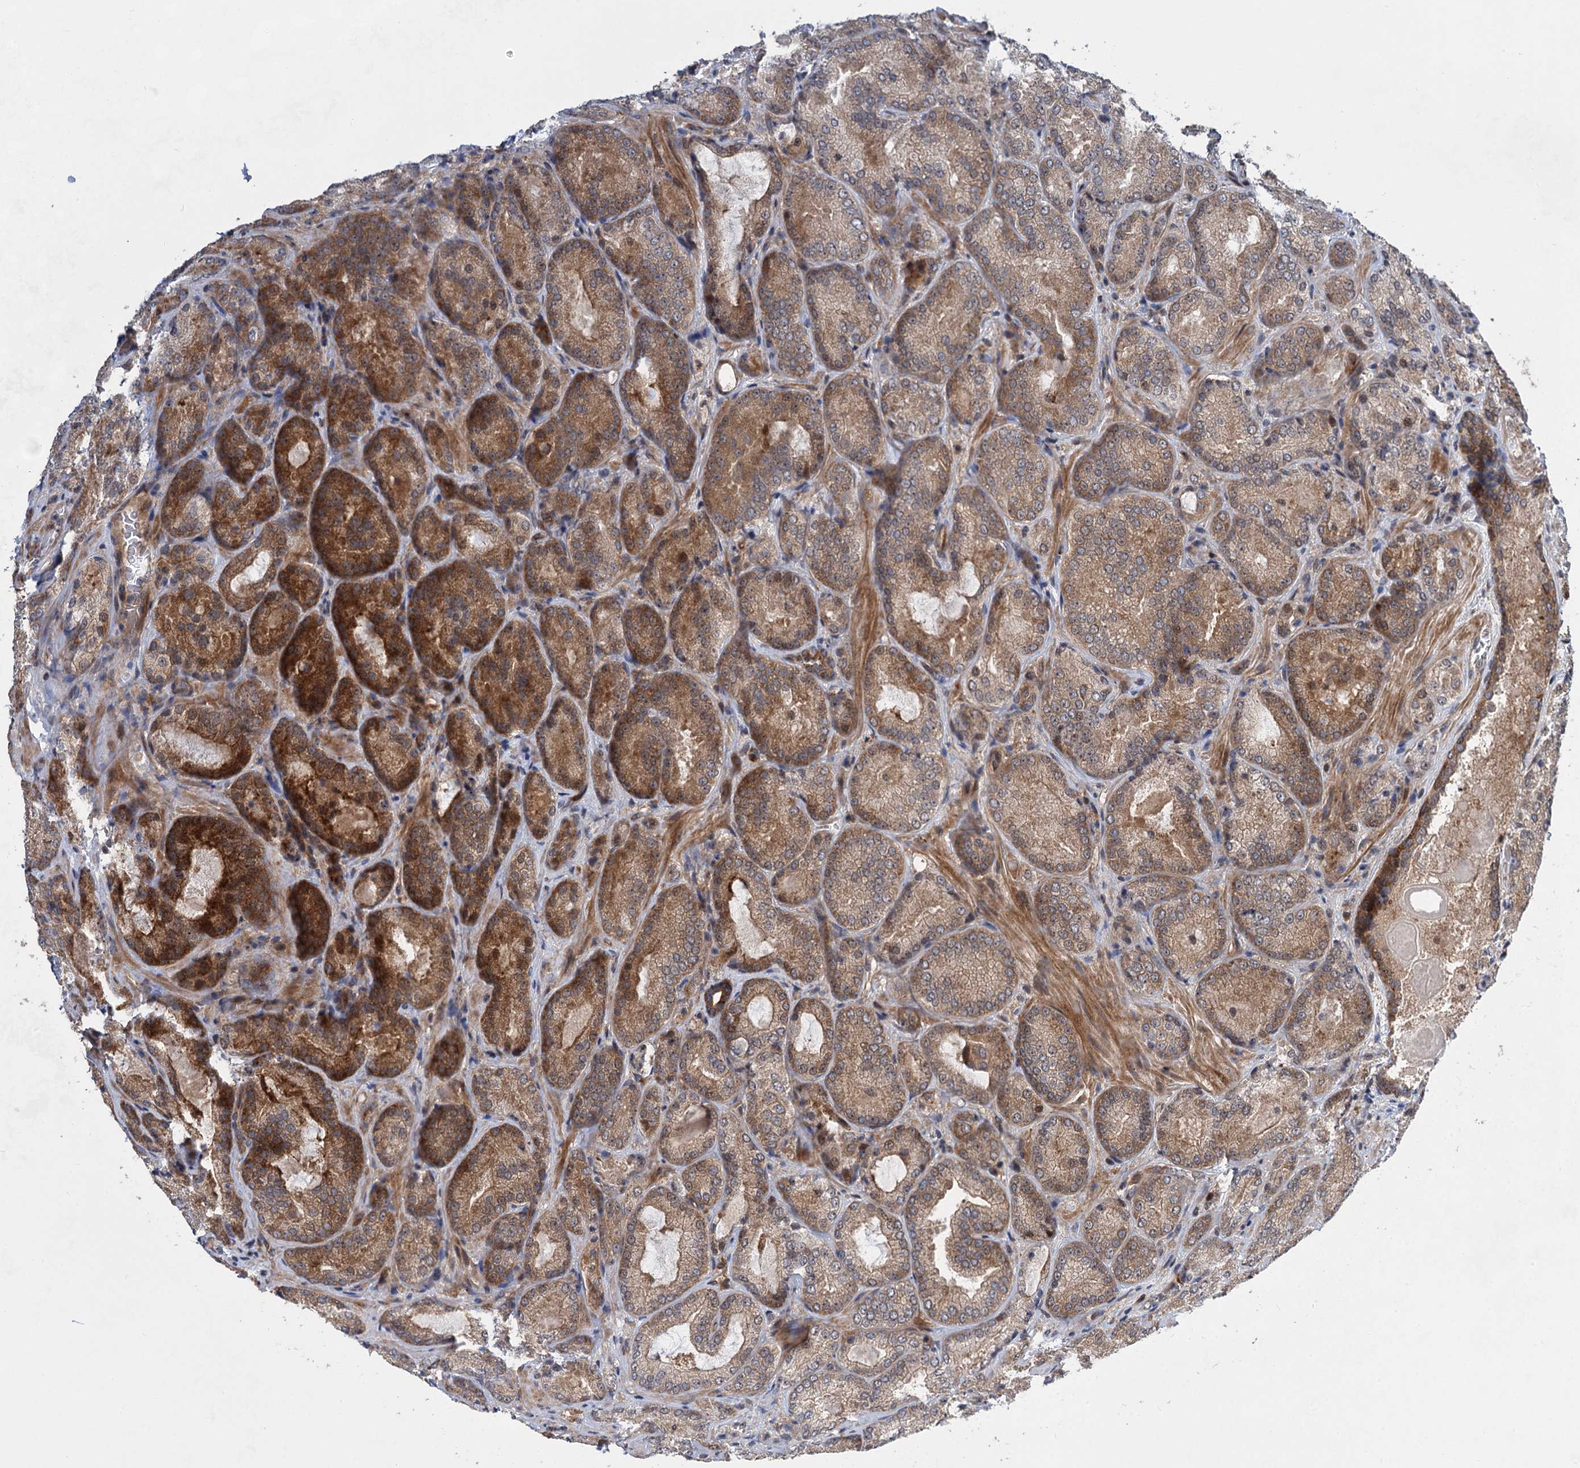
{"staining": {"intensity": "moderate", "quantity": "25%-75%", "location": "cytoplasmic/membranous"}, "tissue": "prostate cancer", "cell_type": "Tumor cells", "image_type": "cancer", "snomed": [{"axis": "morphology", "description": "Adenocarcinoma, Low grade"}, {"axis": "topography", "description": "Prostate"}], "caption": "This histopathology image exhibits immunohistochemistry (IHC) staining of prostate low-grade adenocarcinoma, with medium moderate cytoplasmic/membranous expression in approximately 25%-75% of tumor cells.", "gene": "GPBP1", "patient": {"sex": "male", "age": 74}}